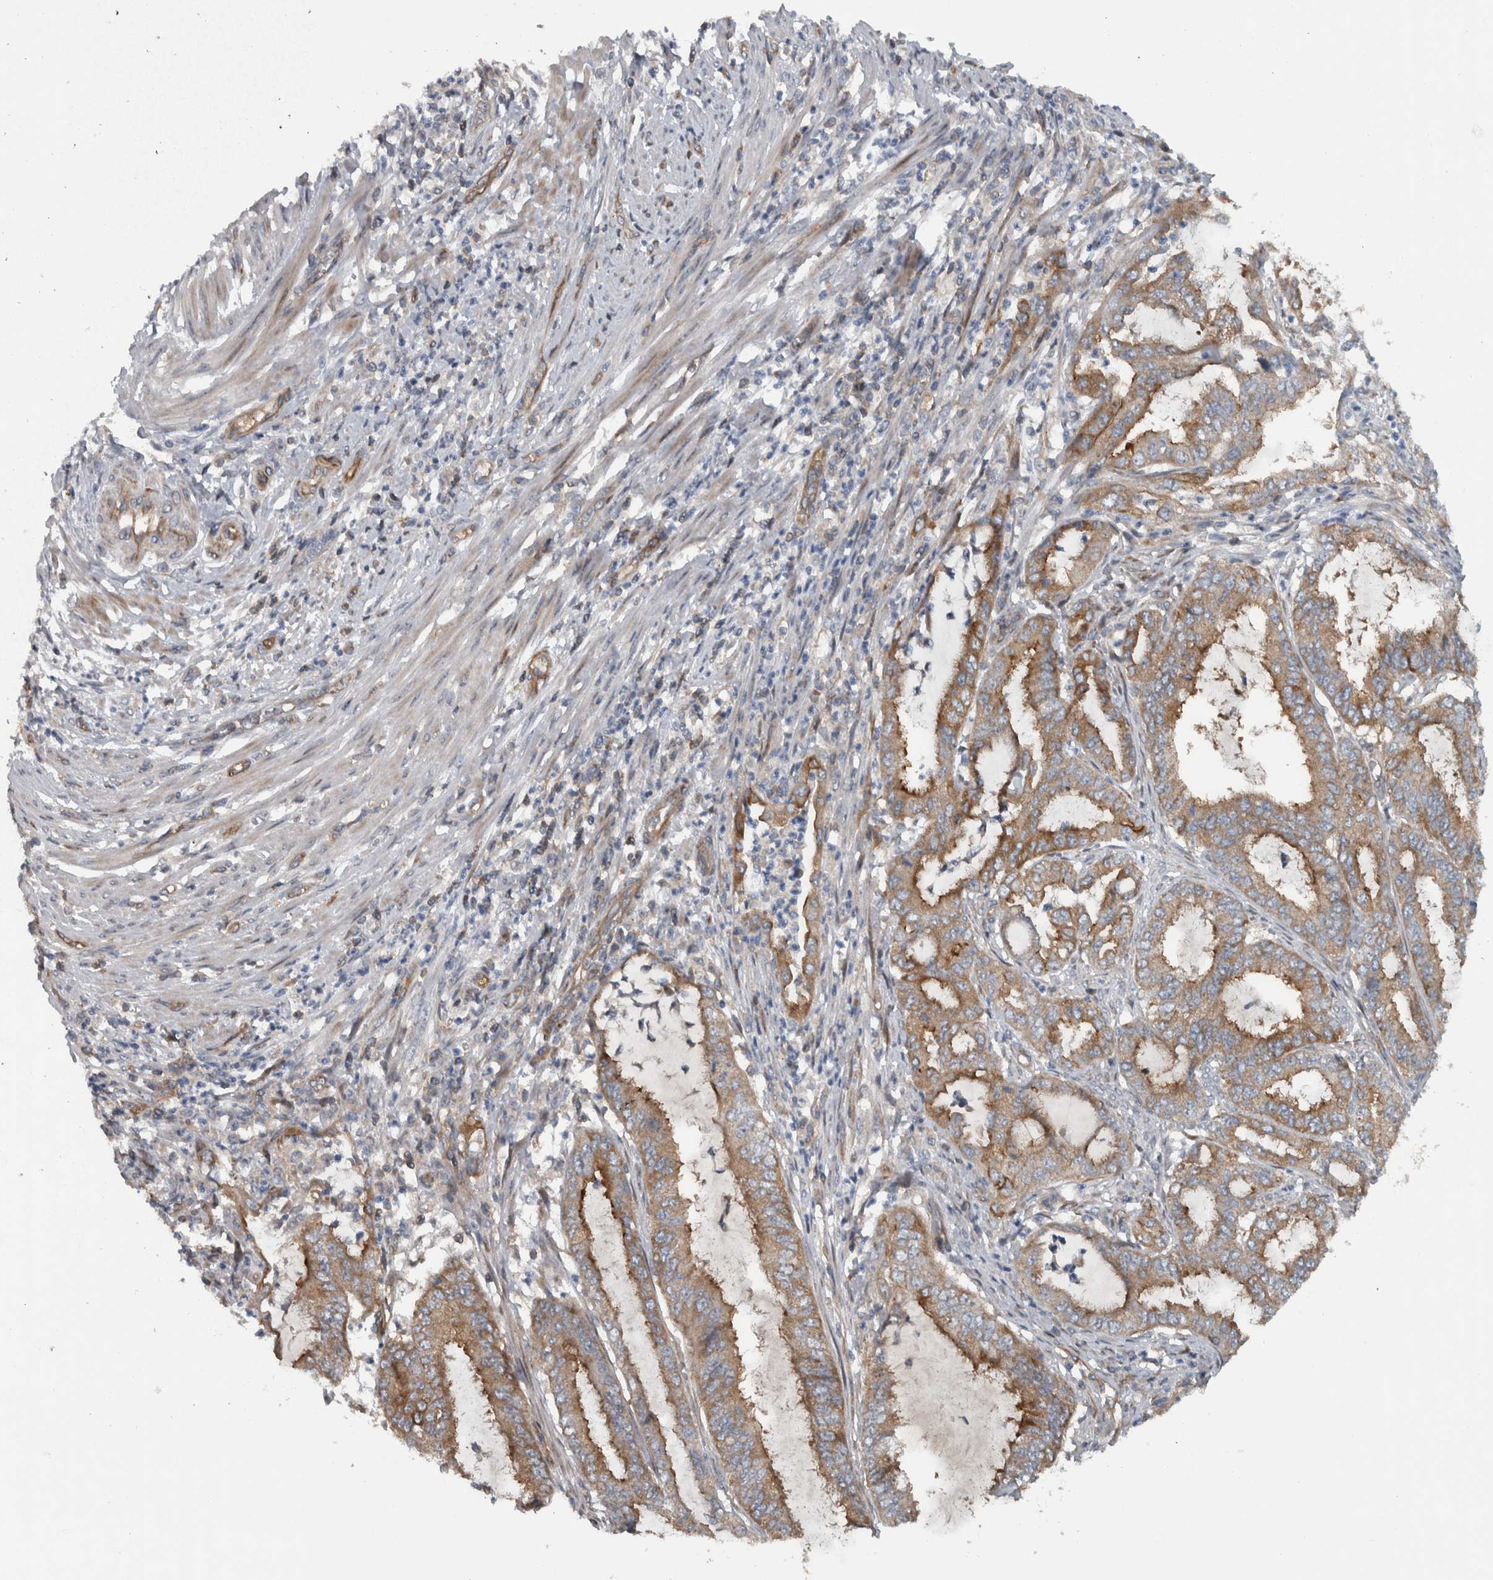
{"staining": {"intensity": "moderate", "quantity": ">75%", "location": "cytoplasmic/membranous"}, "tissue": "endometrial cancer", "cell_type": "Tumor cells", "image_type": "cancer", "snomed": [{"axis": "morphology", "description": "Adenocarcinoma, NOS"}, {"axis": "topography", "description": "Endometrium"}], "caption": "Endometrial cancer (adenocarcinoma) stained with DAB IHC exhibits medium levels of moderate cytoplasmic/membranous staining in about >75% of tumor cells.", "gene": "BAIAP2L1", "patient": {"sex": "female", "age": 51}}